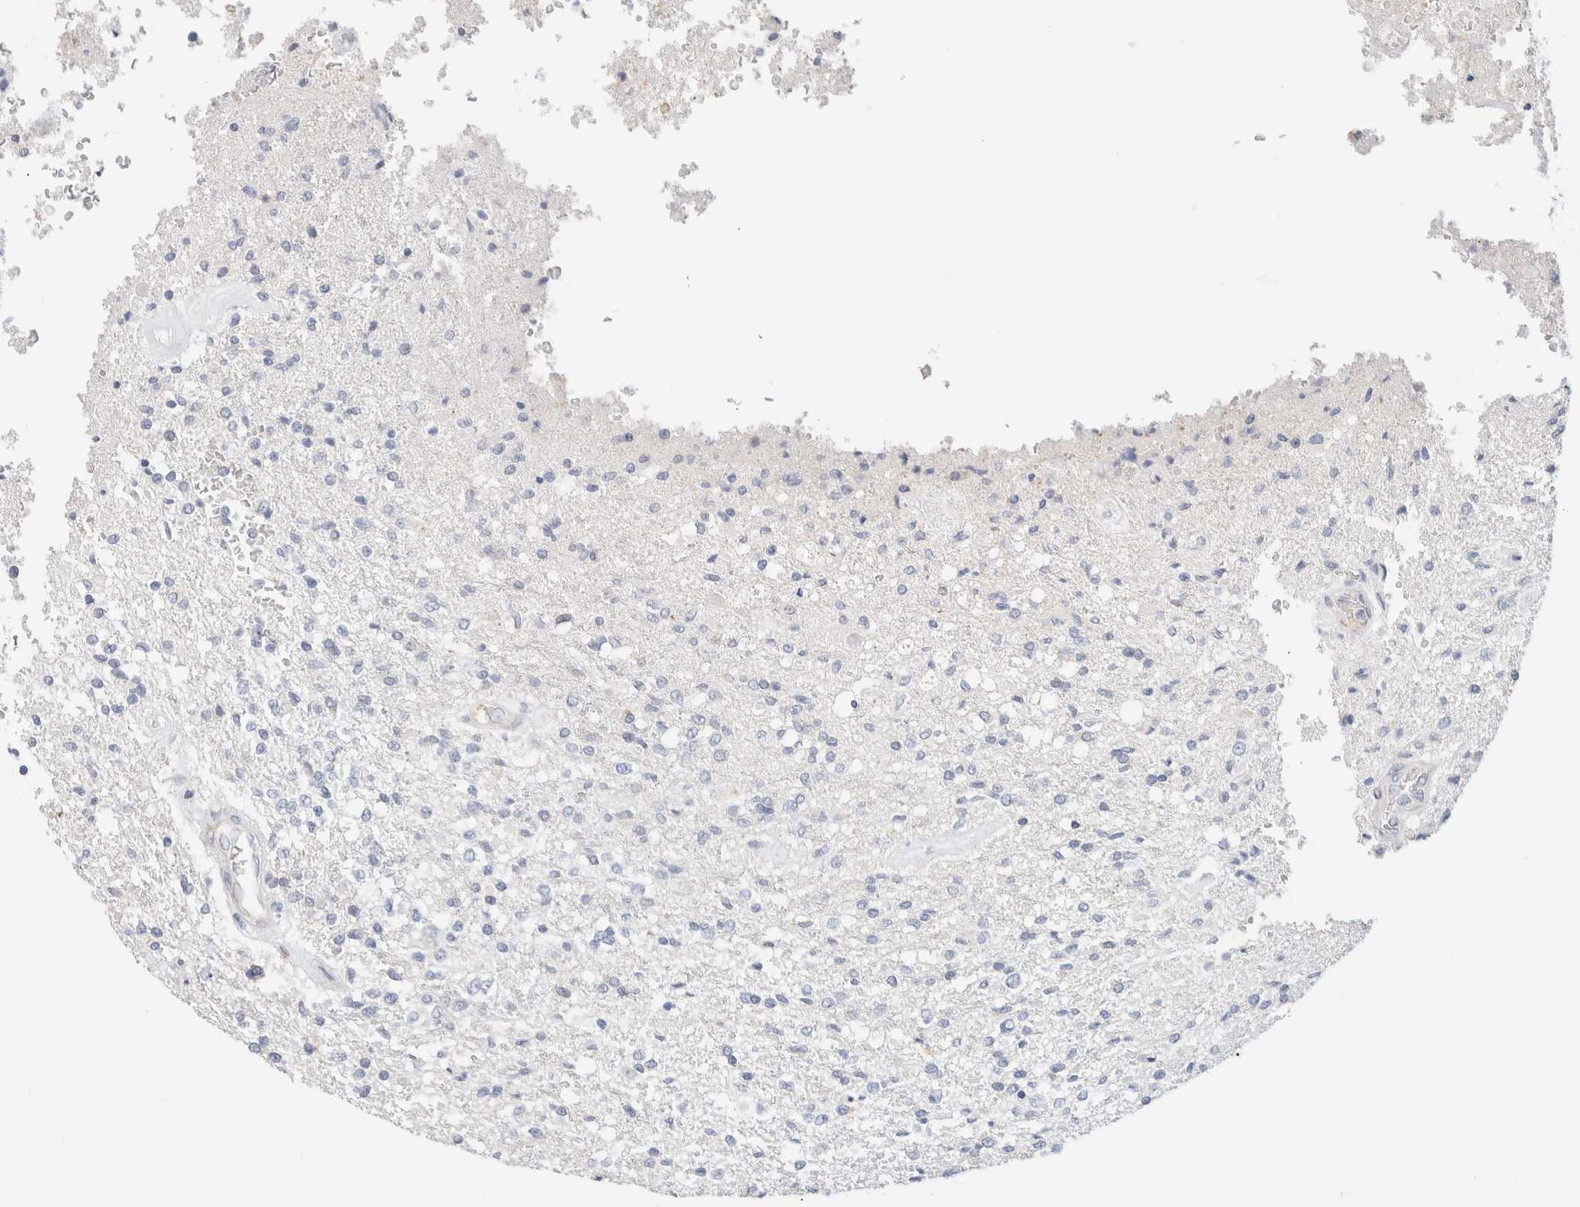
{"staining": {"intensity": "negative", "quantity": "none", "location": "none"}, "tissue": "glioma", "cell_type": "Tumor cells", "image_type": "cancer", "snomed": [{"axis": "morphology", "description": "Normal tissue, NOS"}, {"axis": "morphology", "description": "Glioma, malignant, High grade"}, {"axis": "topography", "description": "Cerebral cortex"}], "caption": "Immunohistochemistry (IHC) photomicrograph of malignant high-grade glioma stained for a protein (brown), which displays no staining in tumor cells. (DAB (3,3'-diaminobenzidine) immunohistochemistry, high magnification).", "gene": "SLC25A48", "patient": {"sex": "male", "age": 77}}